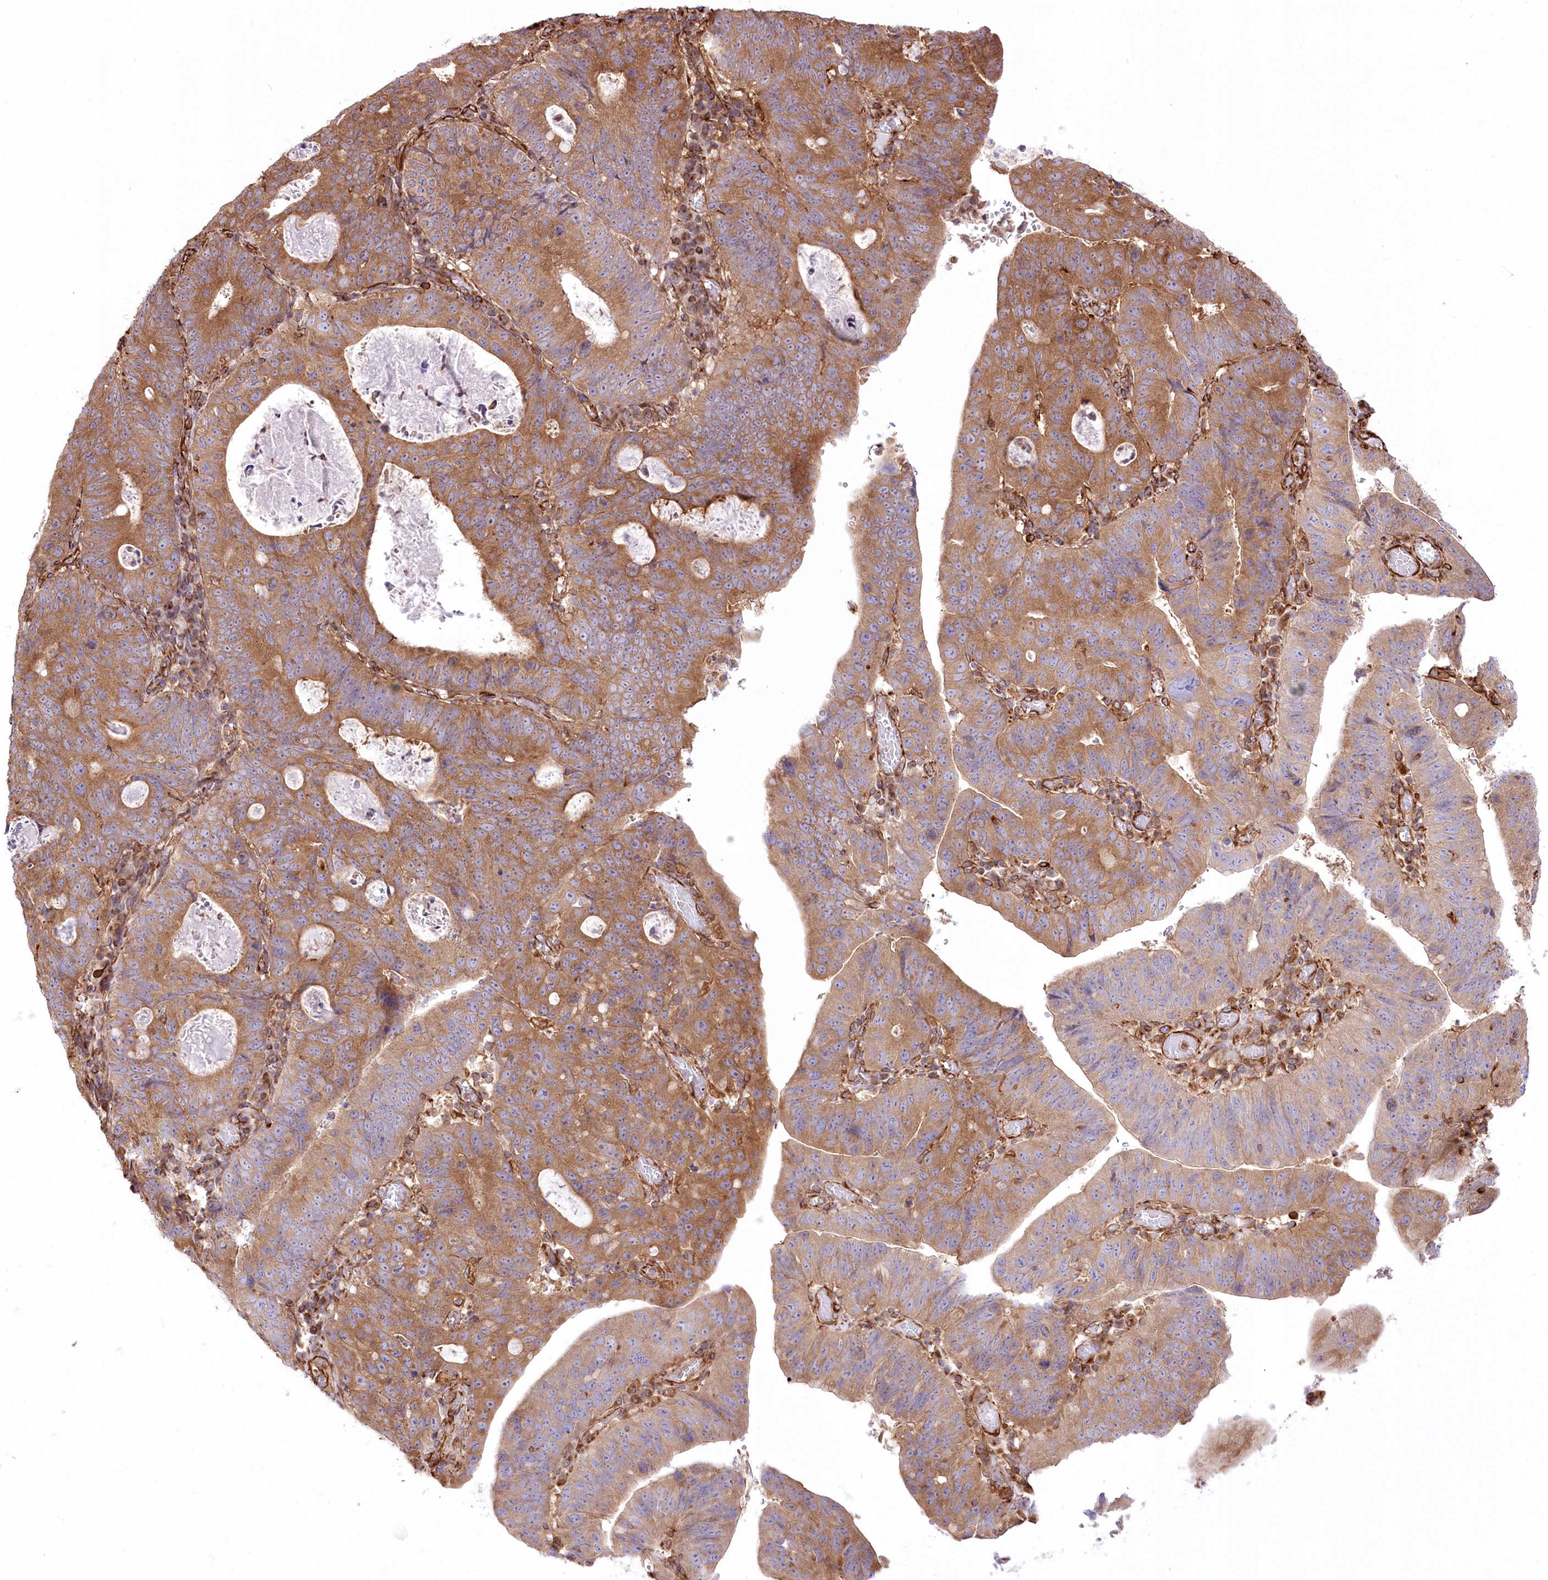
{"staining": {"intensity": "moderate", "quantity": ">75%", "location": "cytoplasmic/membranous"}, "tissue": "stomach cancer", "cell_type": "Tumor cells", "image_type": "cancer", "snomed": [{"axis": "morphology", "description": "Adenocarcinoma, NOS"}, {"axis": "topography", "description": "Stomach"}], "caption": "IHC of adenocarcinoma (stomach) displays medium levels of moderate cytoplasmic/membranous expression in about >75% of tumor cells.", "gene": "TTC1", "patient": {"sex": "male", "age": 59}}